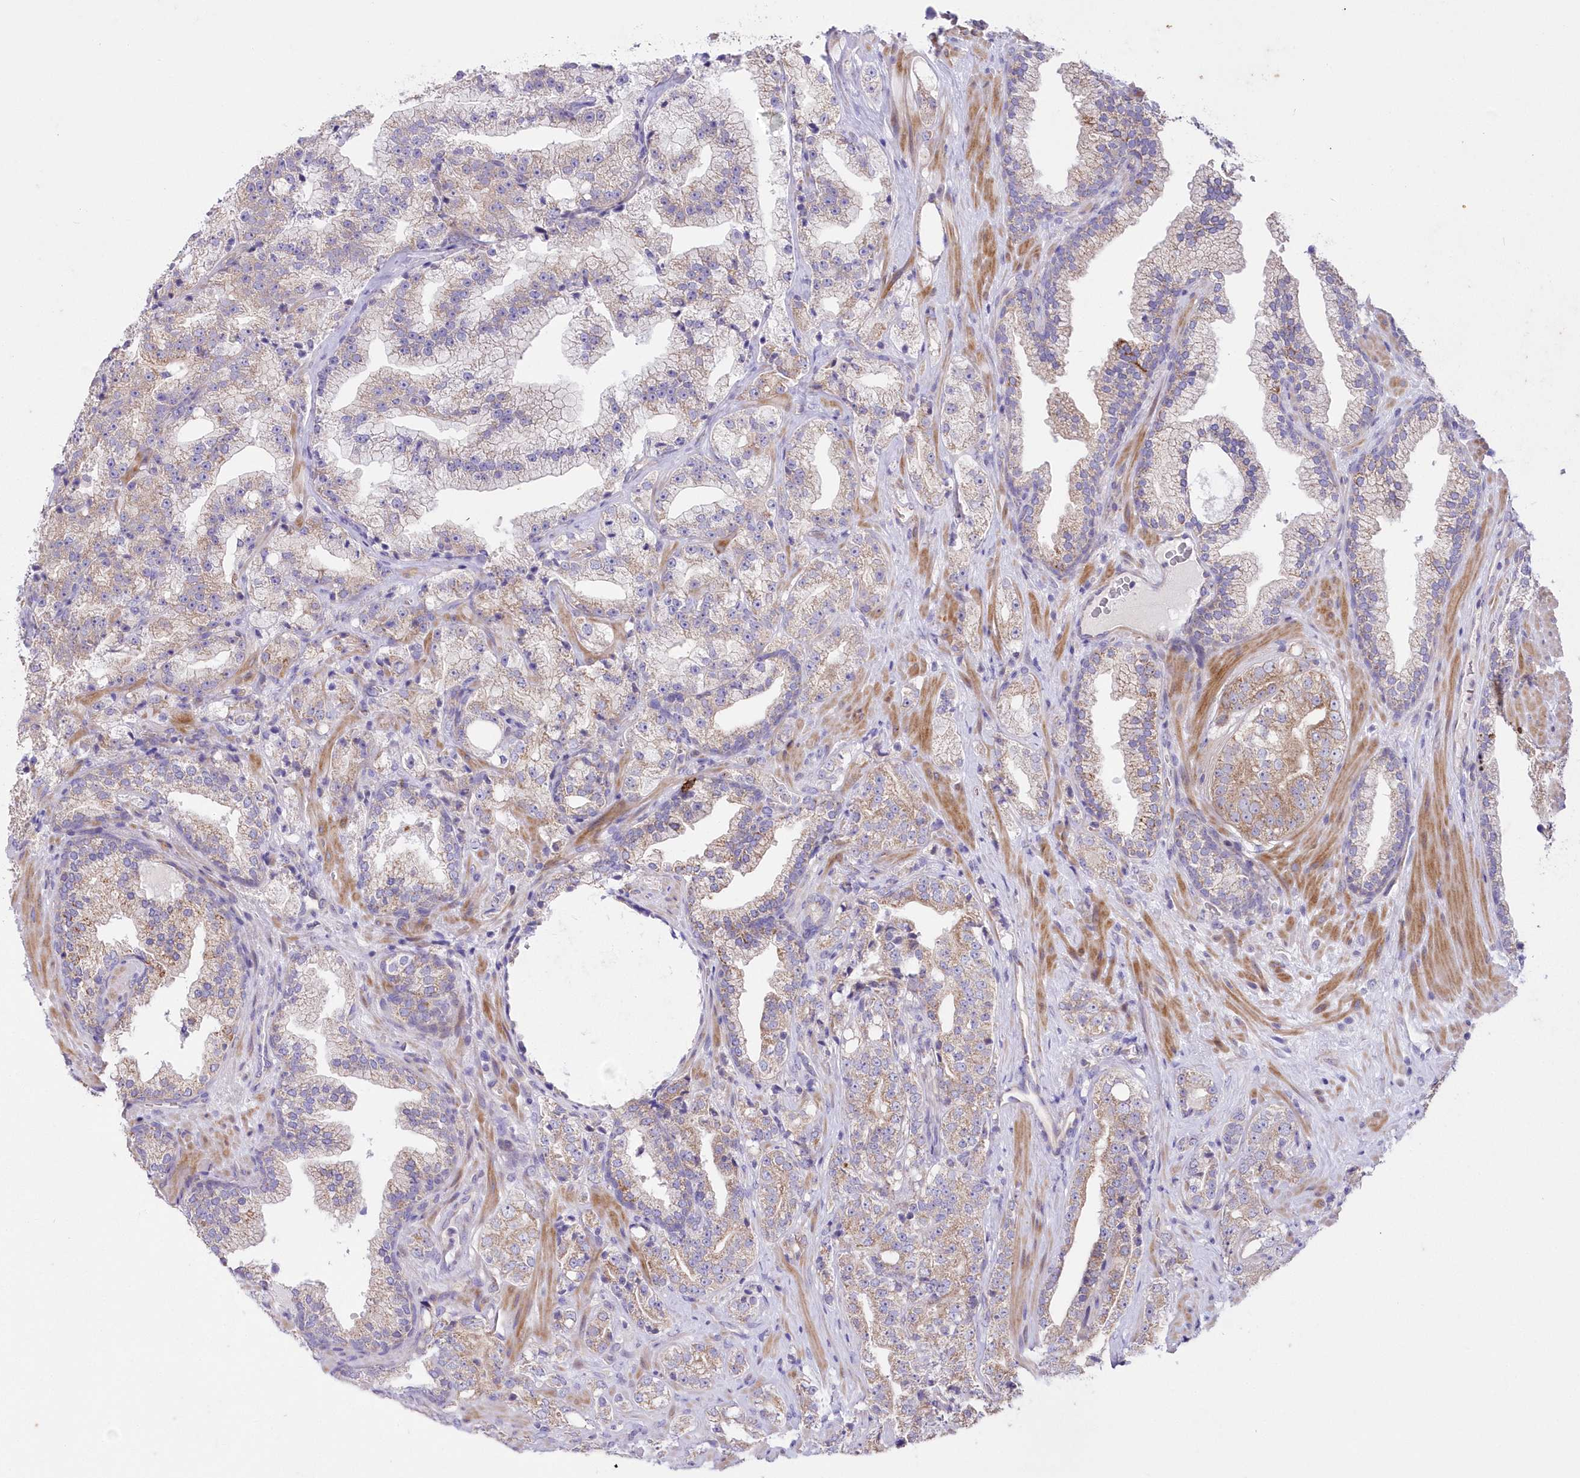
{"staining": {"intensity": "weak", "quantity": "25%-75%", "location": "cytoplasmic/membranous"}, "tissue": "prostate cancer", "cell_type": "Tumor cells", "image_type": "cancer", "snomed": [{"axis": "morphology", "description": "Adenocarcinoma, High grade"}, {"axis": "topography", "description": "Prostate"}], "caption": "A micrograph showing weak cytoplasmic/membranous expression in about 25%-75% of tumor cells in prostate cancer, as visualized by brown immunohistochemical staining.", "gene": "ITSN2", "patient": {"sex": "male", "age": 64}}